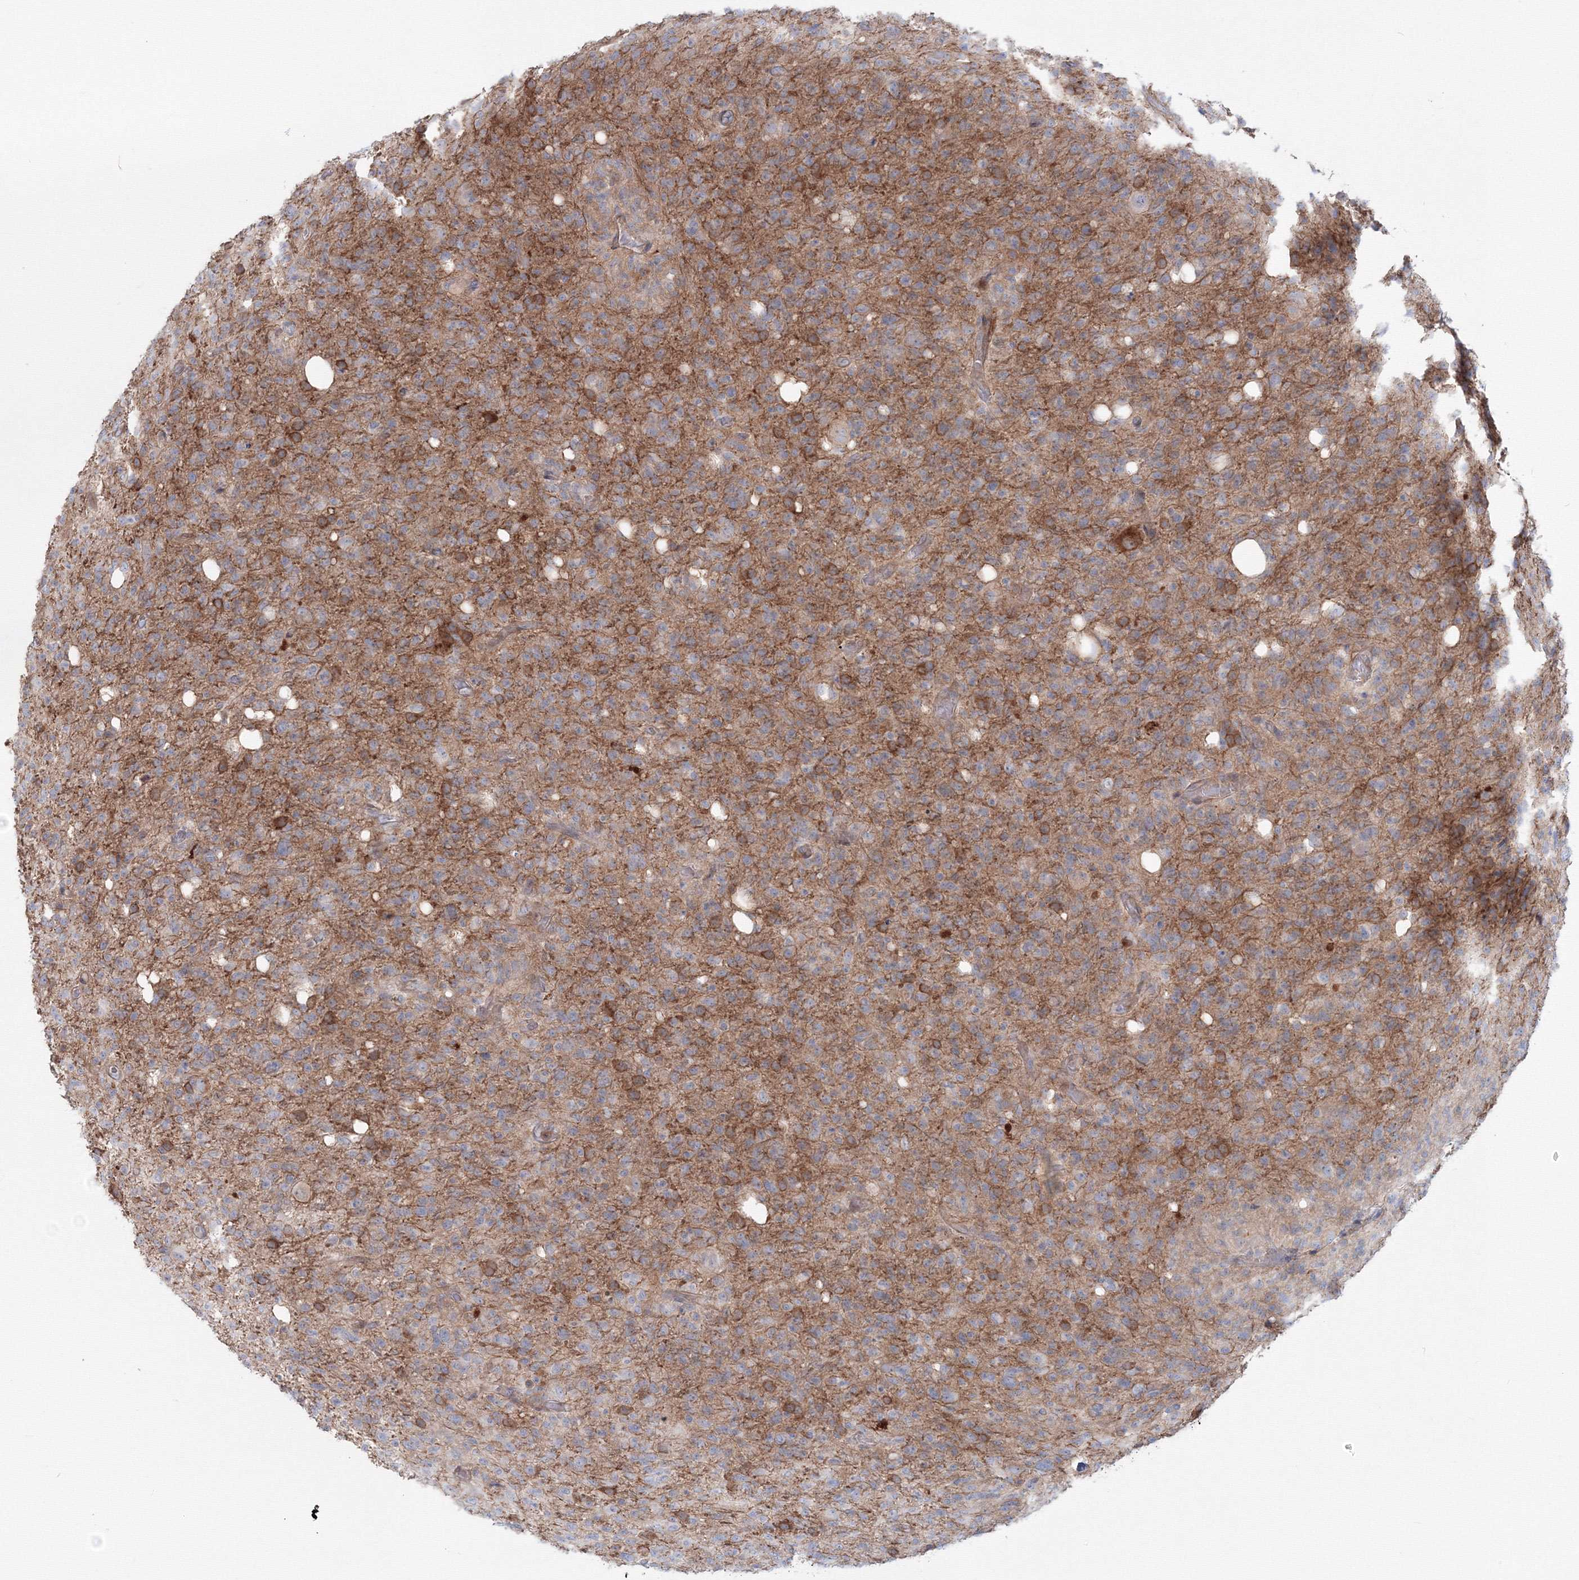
{"staining": {"intensity": "negative", "quantity": "none", "location": "none"}, "tissue": "glioma", "cell_type": "Tumor cells", "image_type": "cancer", "snomed": [{"axis": "morphology", "description": "Glioma, malignant, High grade"}, {"axis": "topography", "description": "Brain"}], "caption": "Malignant glioma (high-grade) stained for a protein using immunohistochemistry (IHC) exhibits no positivity tumor cells.", "gene": "SH3PXD2A", "patient": {"sex": "female", "age": 57}}